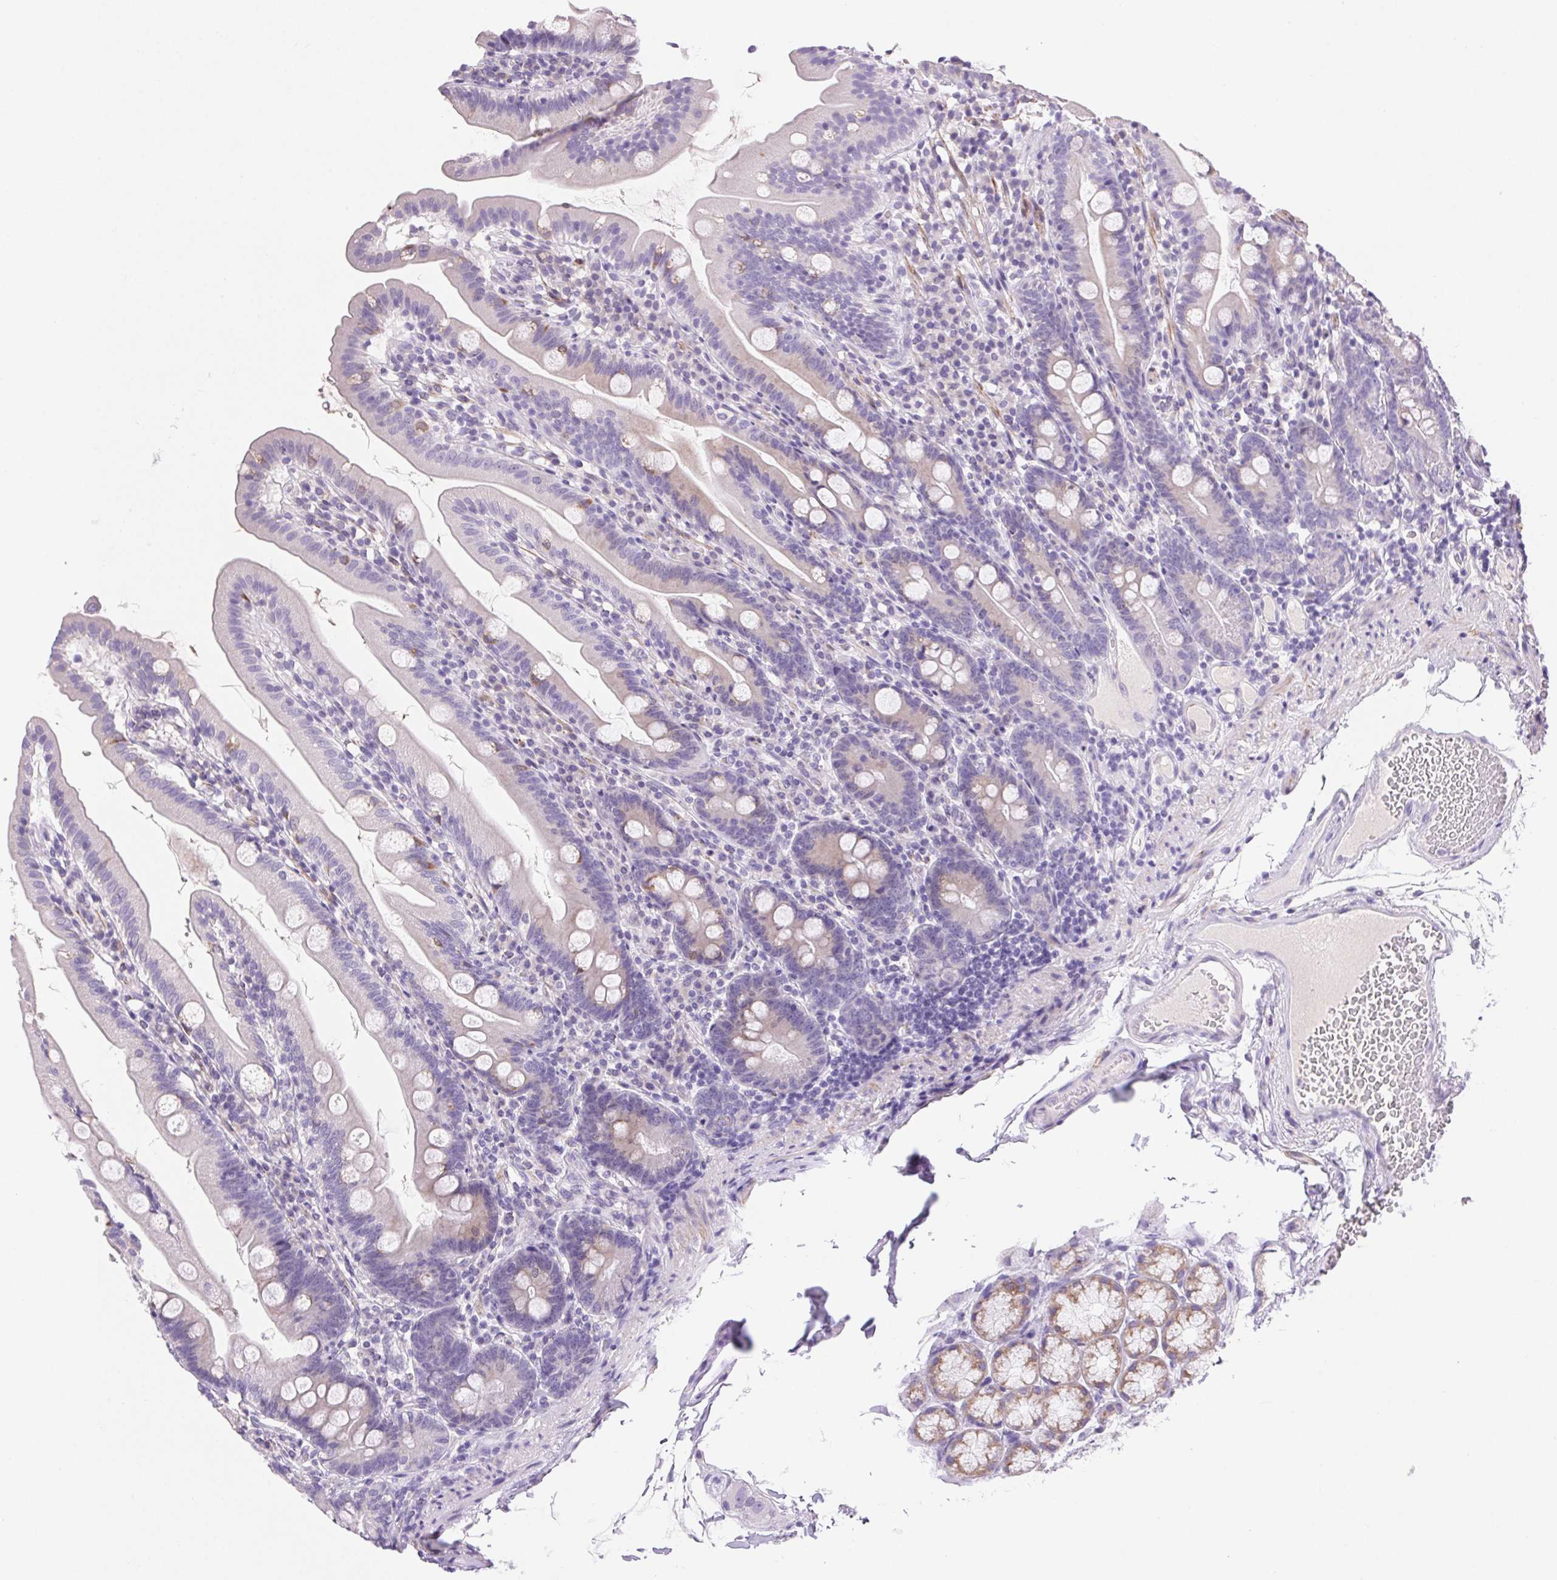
{"staining": {"intensity": "moderate", "quantity": "<25%", "location": "cytoplasmic/membranous"}, "tissue": "duodenum", "cell_type": "Glandular cells", "image_type": "normal", "snomed": [{"axis": "morphology", "description": "Normal tissue, NOS"}, {"axis": "topography", "description": "Duodenum"}], "caption": "Moderate cytoplasmic/membranous staining for a protein is appreciated in about <25% of glandular cells of unremarkable duodenum using immunohistochemistry.", "gene": "ARHGAP11B", "patient": {"sex": "female", "age": 67}}